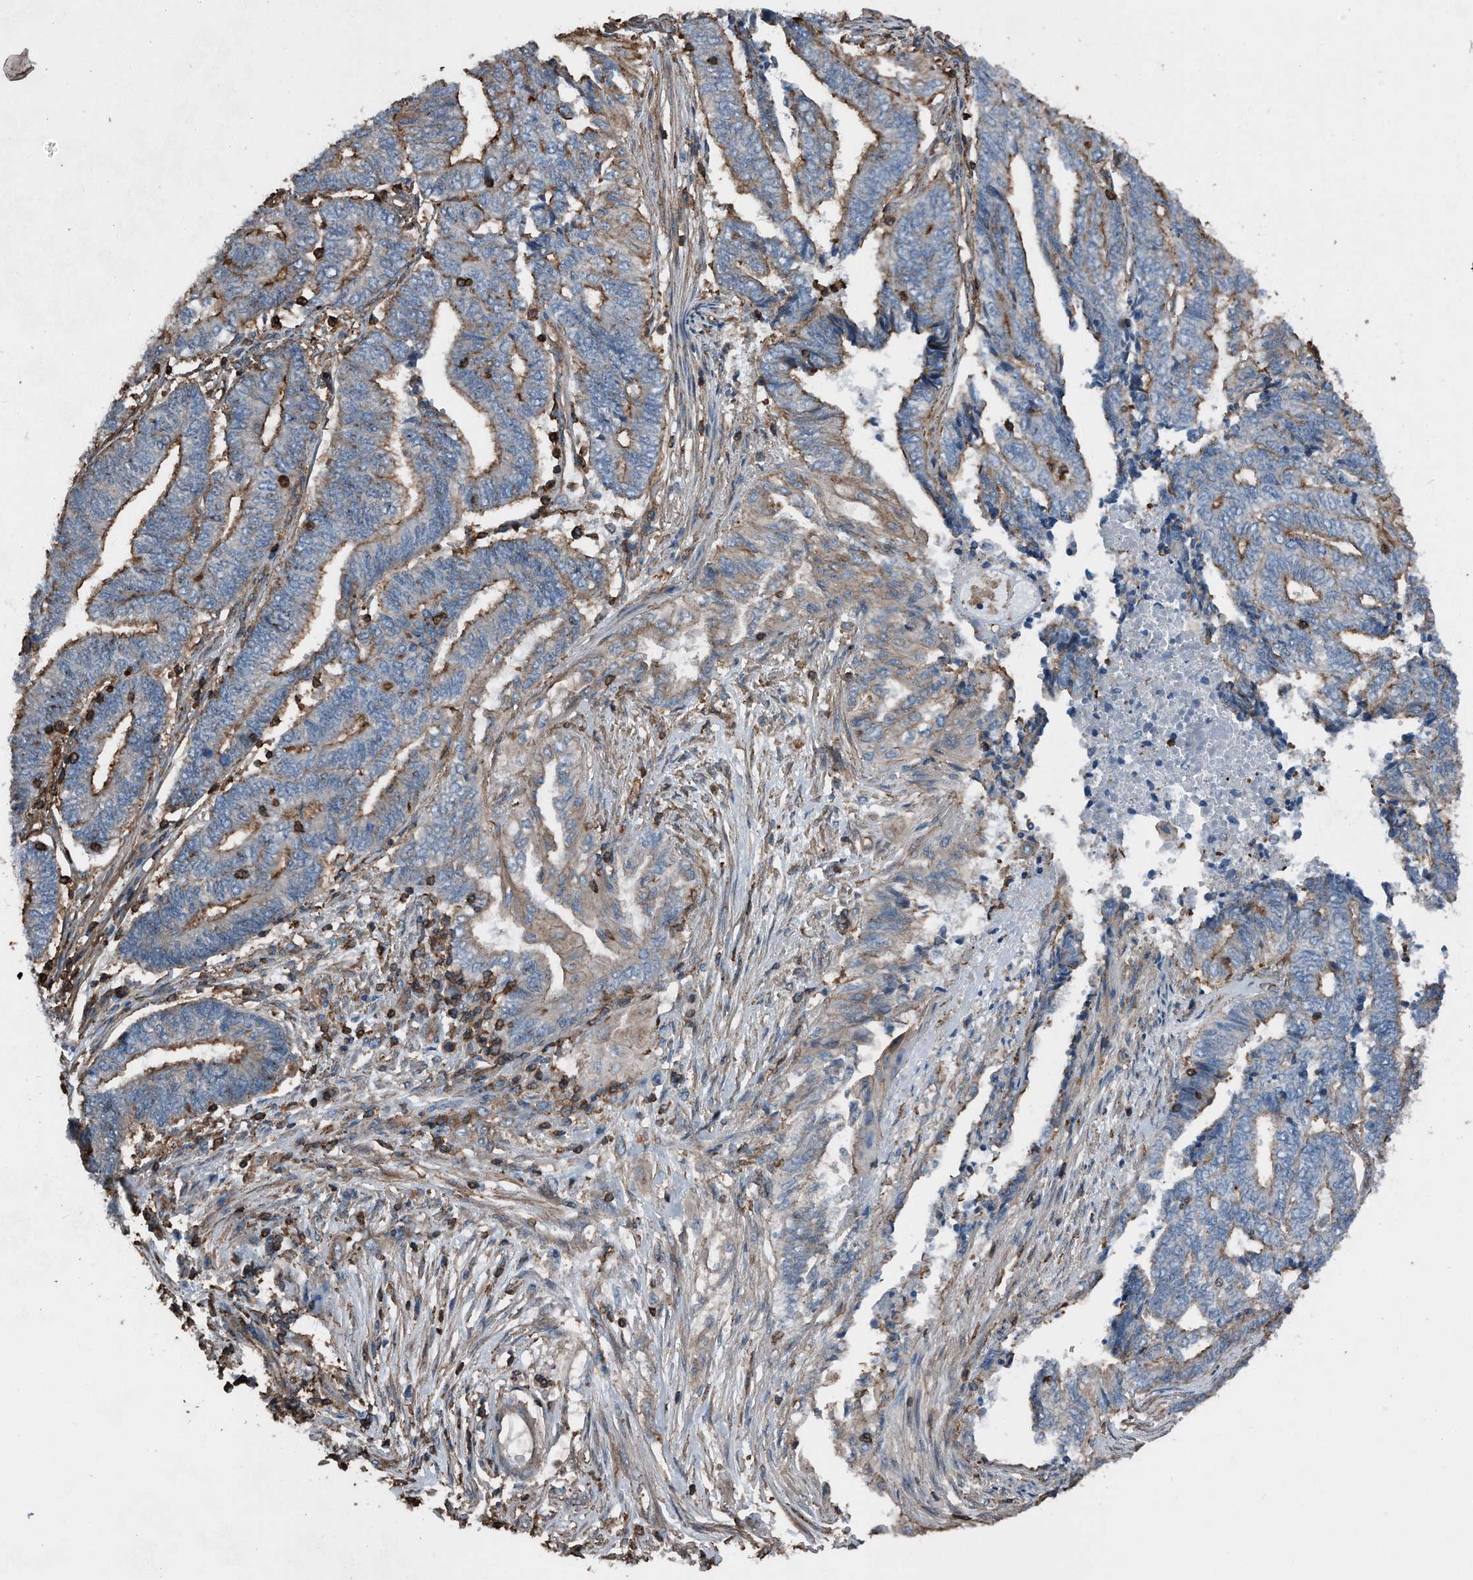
{"staining": {"intensity": "moderate", "quantity": ">75%", "location": "cytoplasmic/membranous"}, "tissue": "endometrial cancer", "cell_type": "Tumor cells", "image_type": "cancer", "snomed": [{"axis": "morphology", "description": "Adenocarcinoma, NOS"}, {"axis": "topography", "description": "Uterus"}, {"axis": "topography", "description": "Endometrium"}], "caption": "A brown stain shows moderate cytoplasmic/membranous staining of a protein in human endometrial cancer tumor cells.", "gene": "RSPO3", "patient": {"sex": "female", "age": 70}}